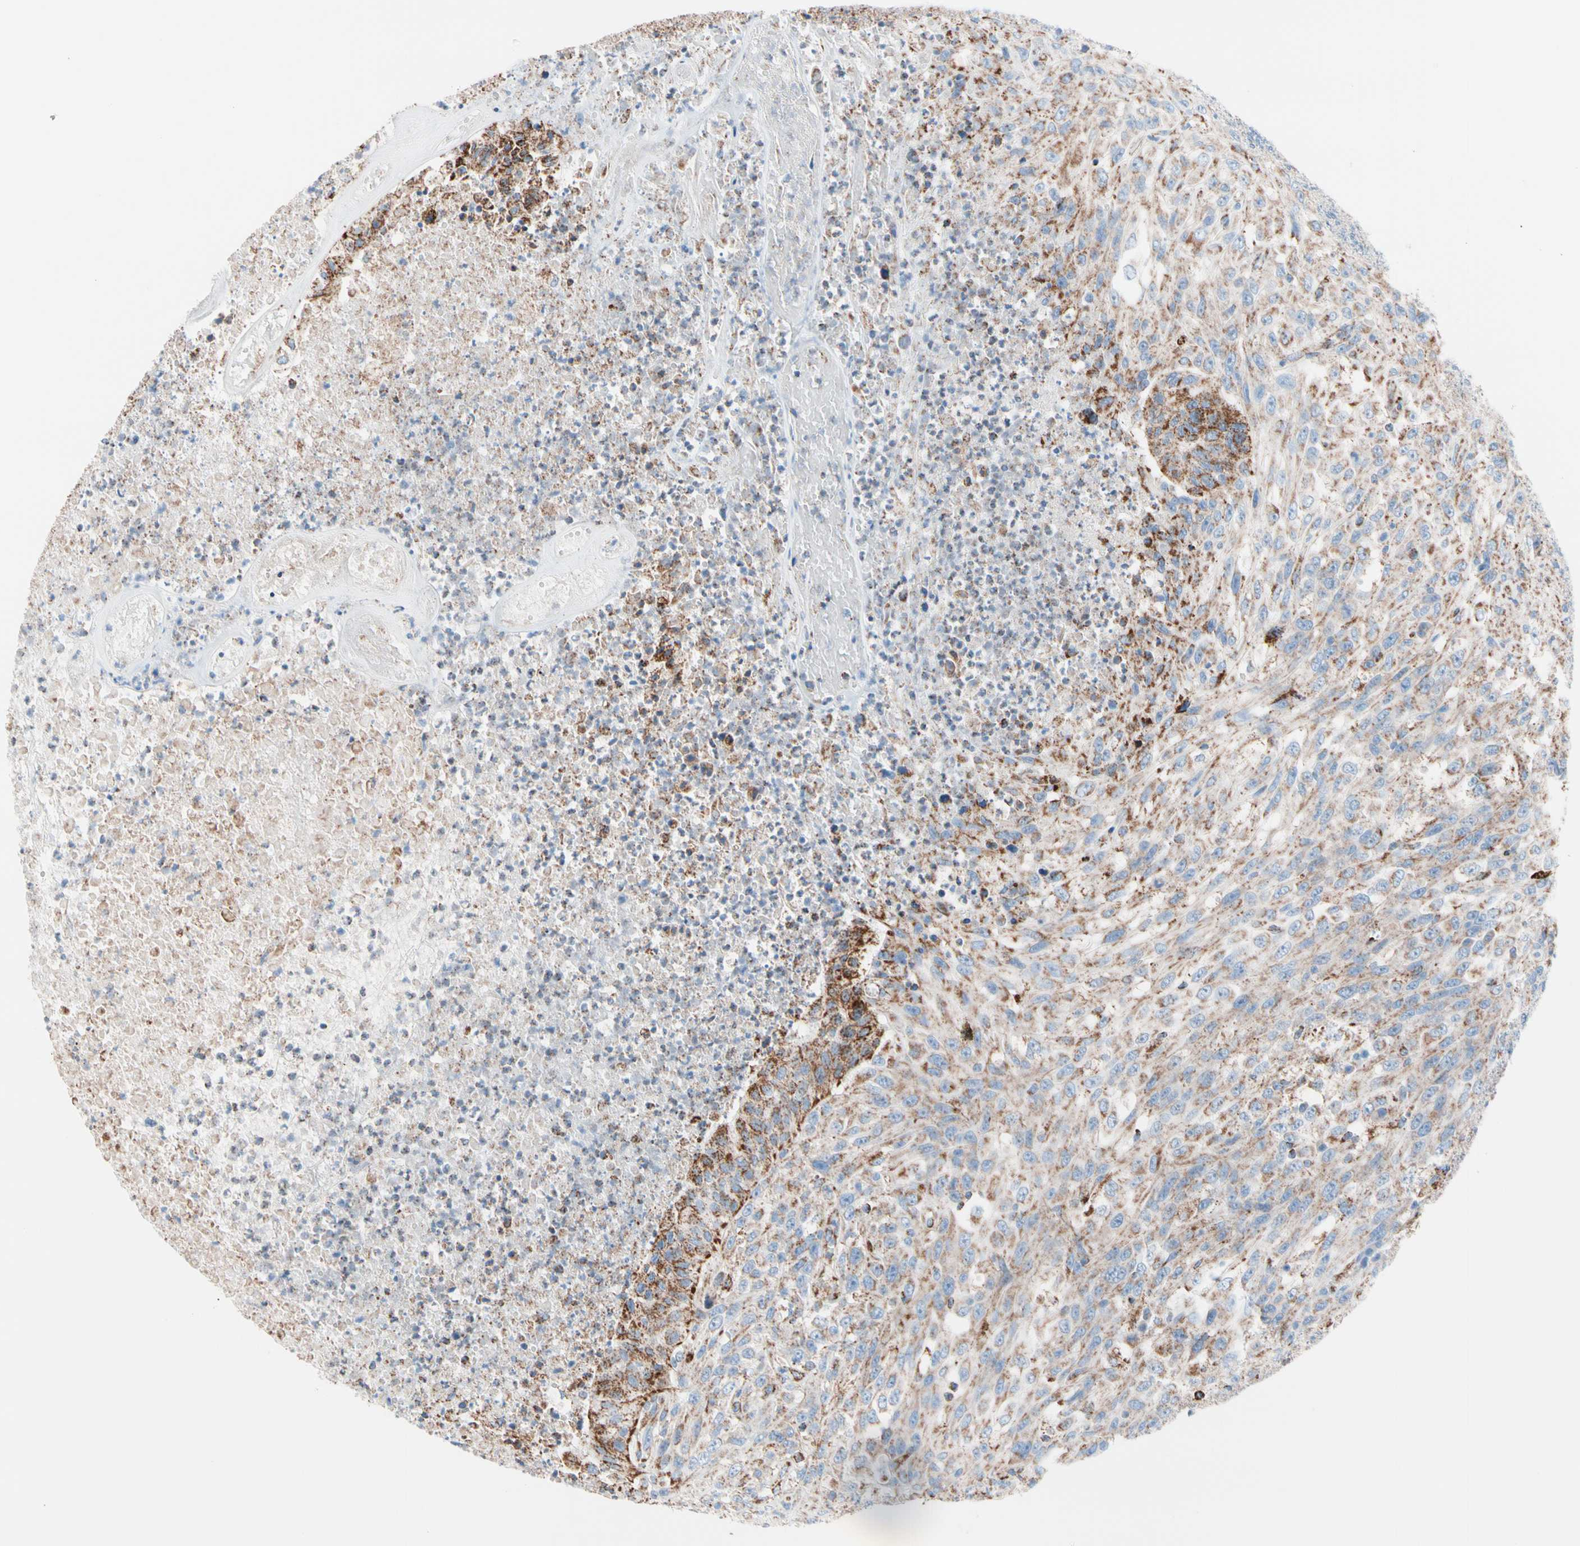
{"staining": {"intensity": "moderate", "quantity": ">75%", "location": "cytoplasmic/membranous"}, "tissue": "urothelial cancer", "cell_type": "Tumor cells", "image_type": "cancer", "snomed": [{"axis": "morphology", "description": "Urothelial carcinoma, High grade"}, {"axis": "topography", "description": "Urinary bladder"}], "caption": "Urothelial carcinoma (high-grade) stained with immunohistochemistry (IHC) exhibits moderate cytoplasmic/membranous expression in approximately >75% of tumor cells.", "gene": "HK1", "patient": {"sex": "male", "age": 66}}